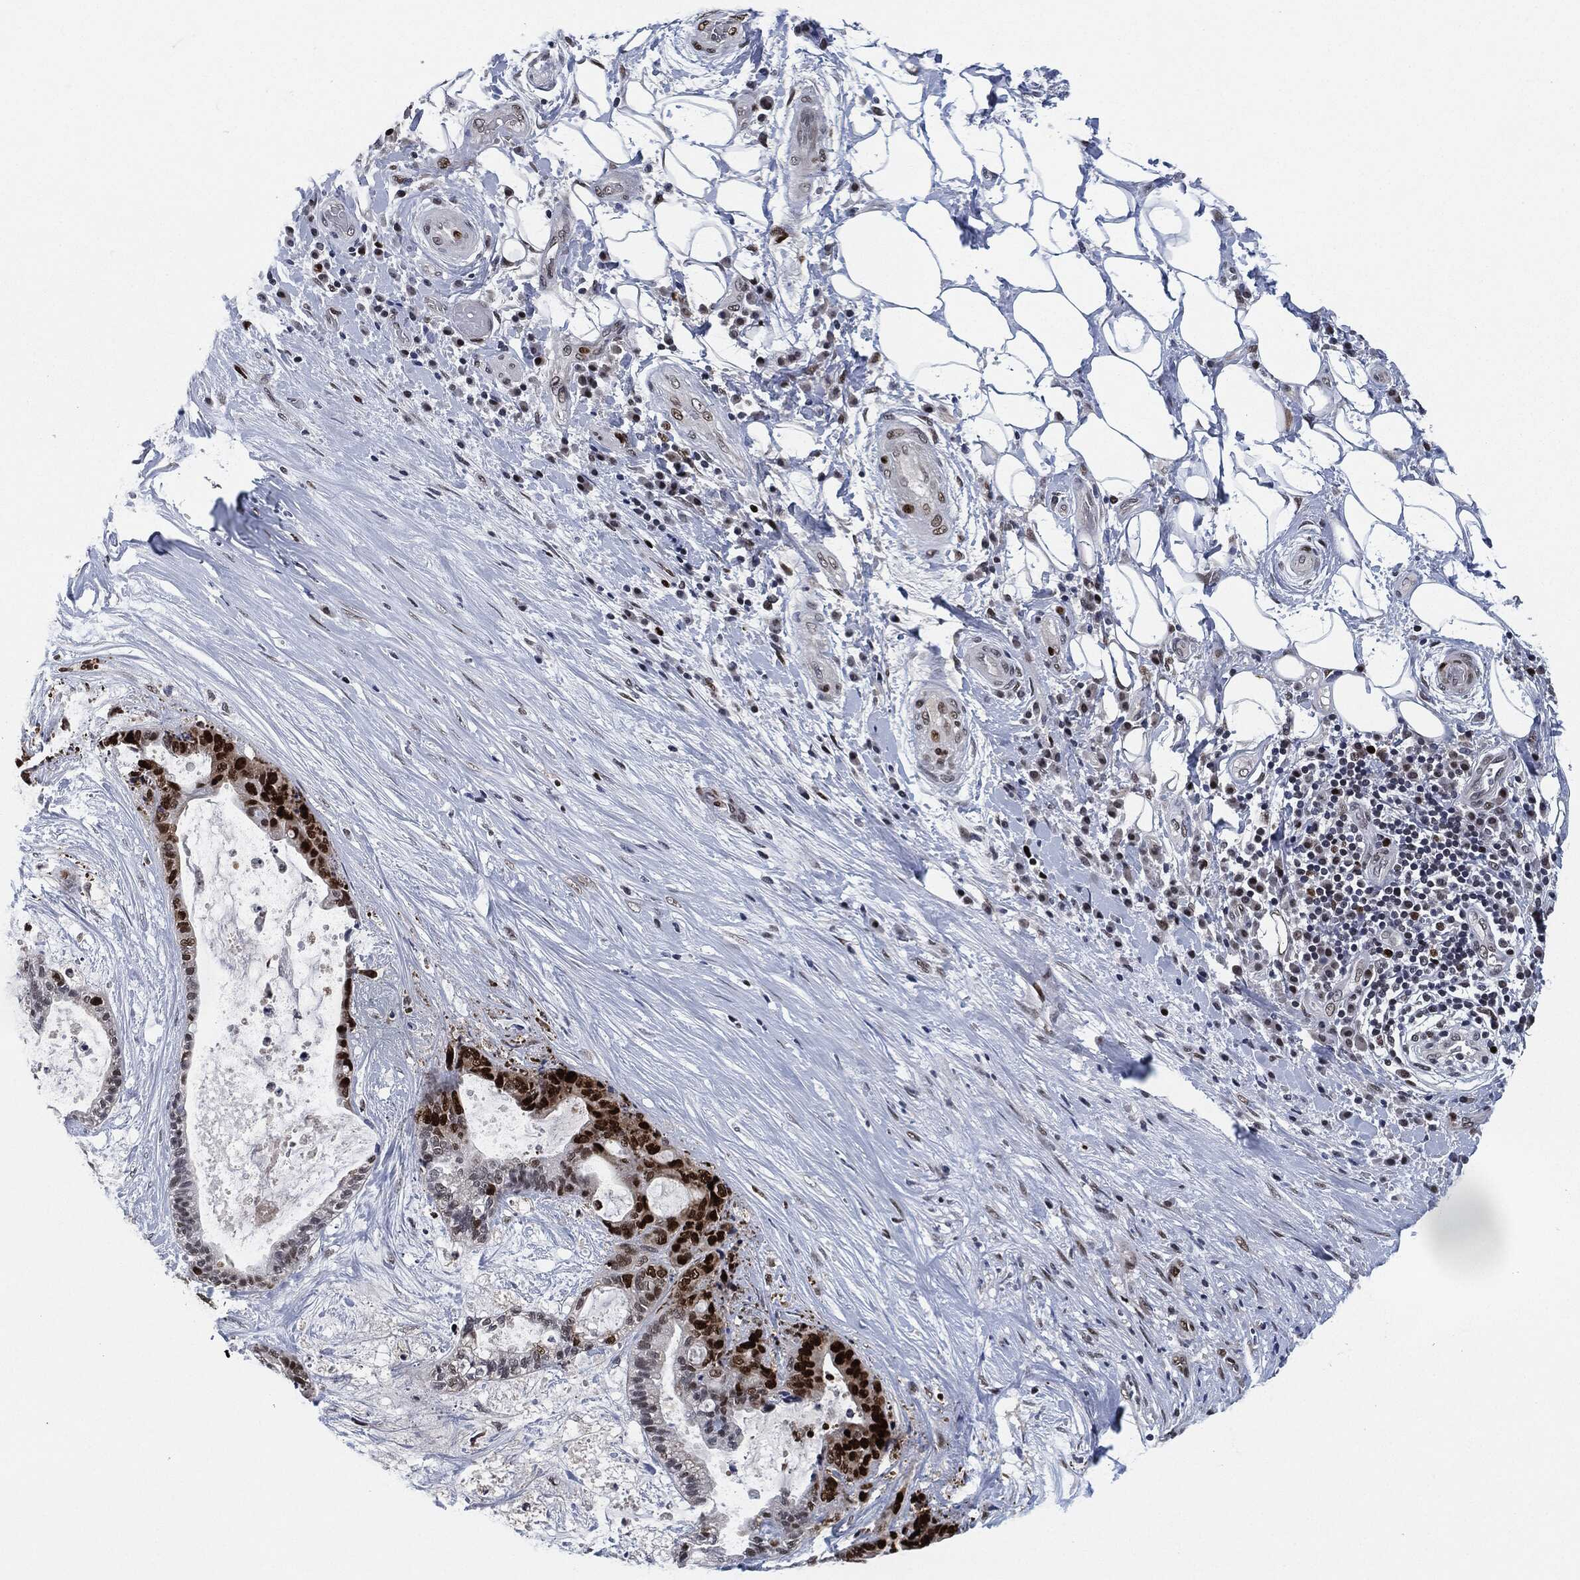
{"staining": {"intensity": "strong", "quantity": ">75%", "location": "nuclear"}, "tissue": "liver cancer", "cell_type": "Tumor cells", "image_type": "cancer", "snomed": [{"axis": "morphology", "description": "Cholangiocarcinoma"}, {"axis": "topography", "description": "Liver"}], "caption": "Protein staining by immunohistochemistry (IHC) reveals strong nuclear staining in approximately >75% of tumor cells in liver cancer.", "gene": "PCNA", "patient": {"sex": "female", "age": 73}}